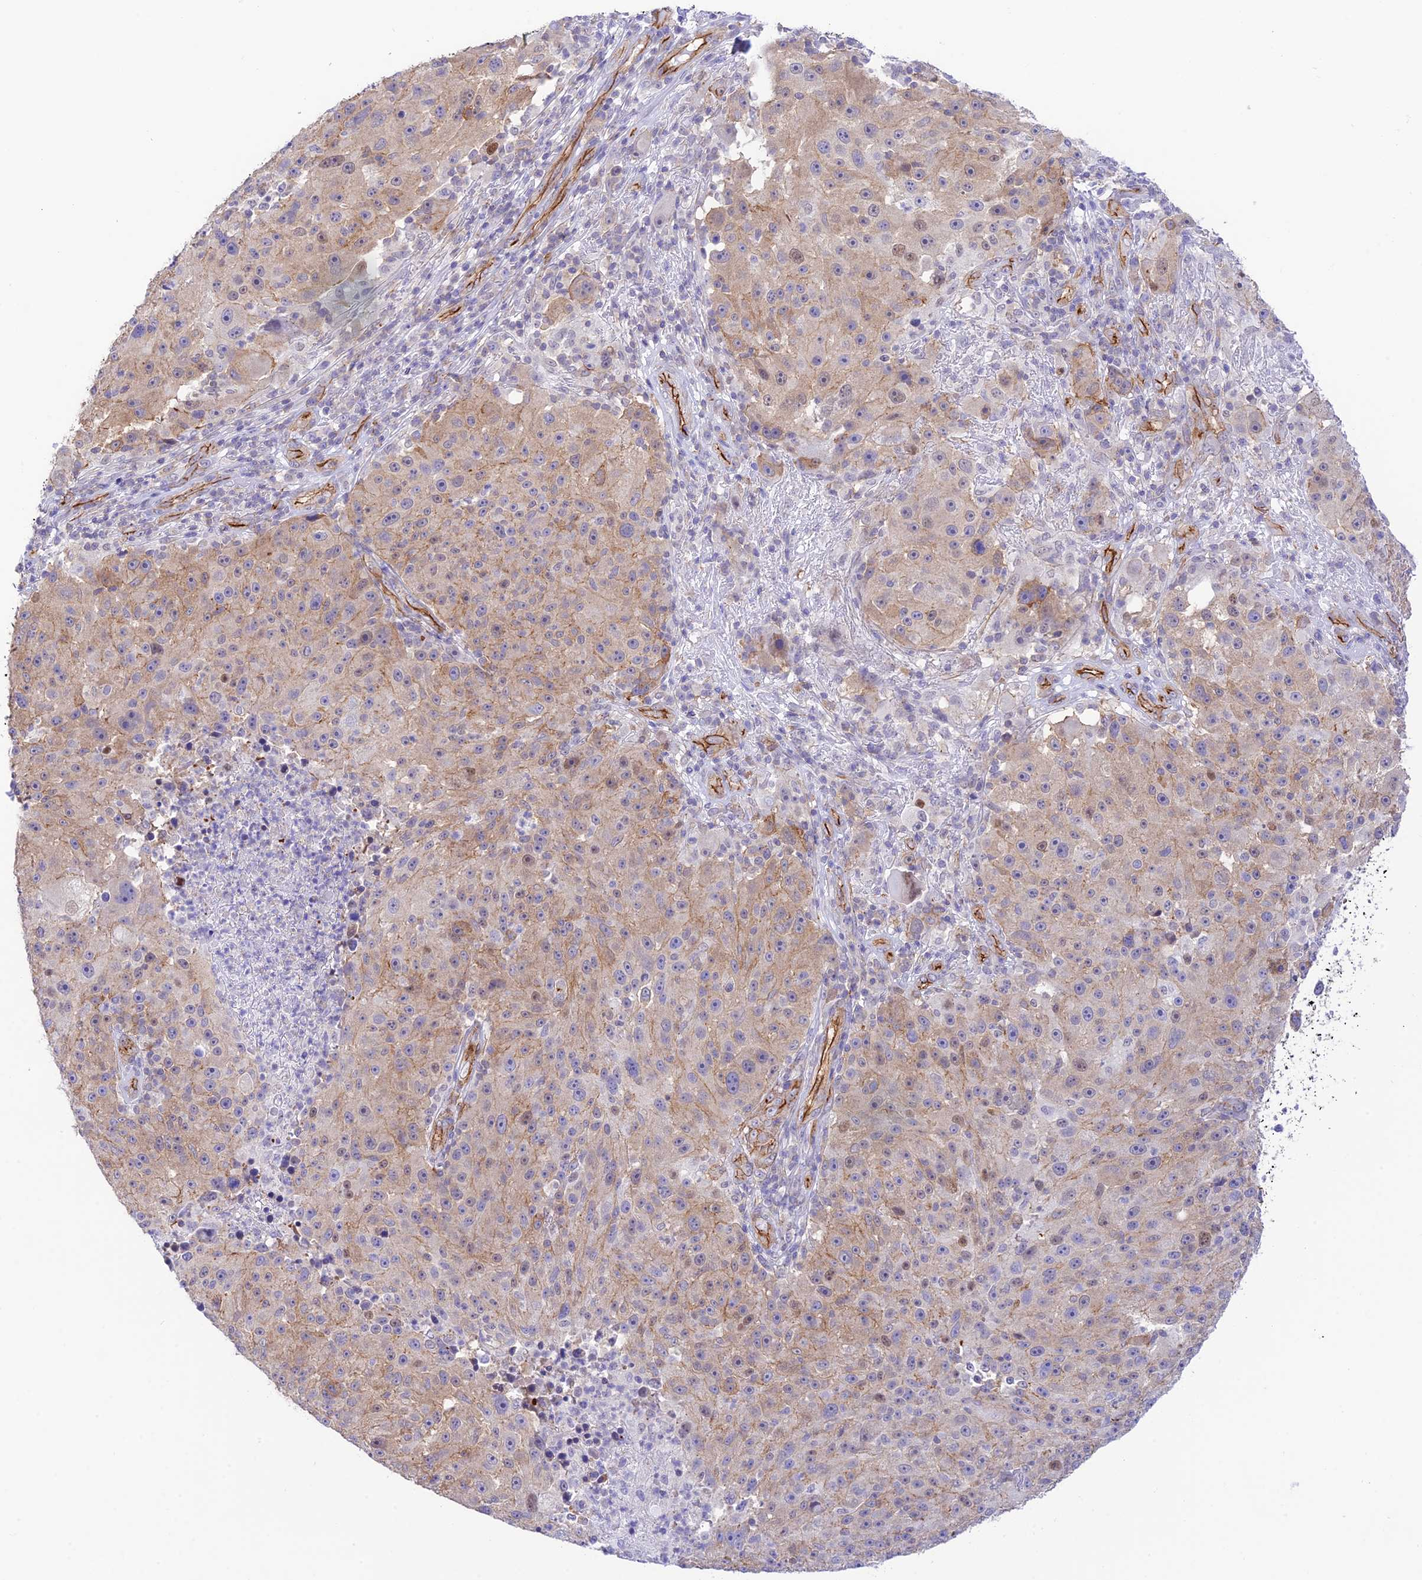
{"staining": {"intensity": "weak", "quantity": "25%-75%", "location": "cytoplasmic/membranous"}, "tissue": "melanoma", "cell_type": "Tumor cells", "image_type": "cancer", "snomed": [{"axis": "morphology", "description": "Malignant melanoma, NOS"}, {"axis": "topography", "description": "Skin"}], "caption": "Malignant melanoma stained for a protein shows weak cytoplasmic/membranous positivity in tumor cells.", "gene": "YPEL5", "patient": {"sex": "male", "age": 53}}